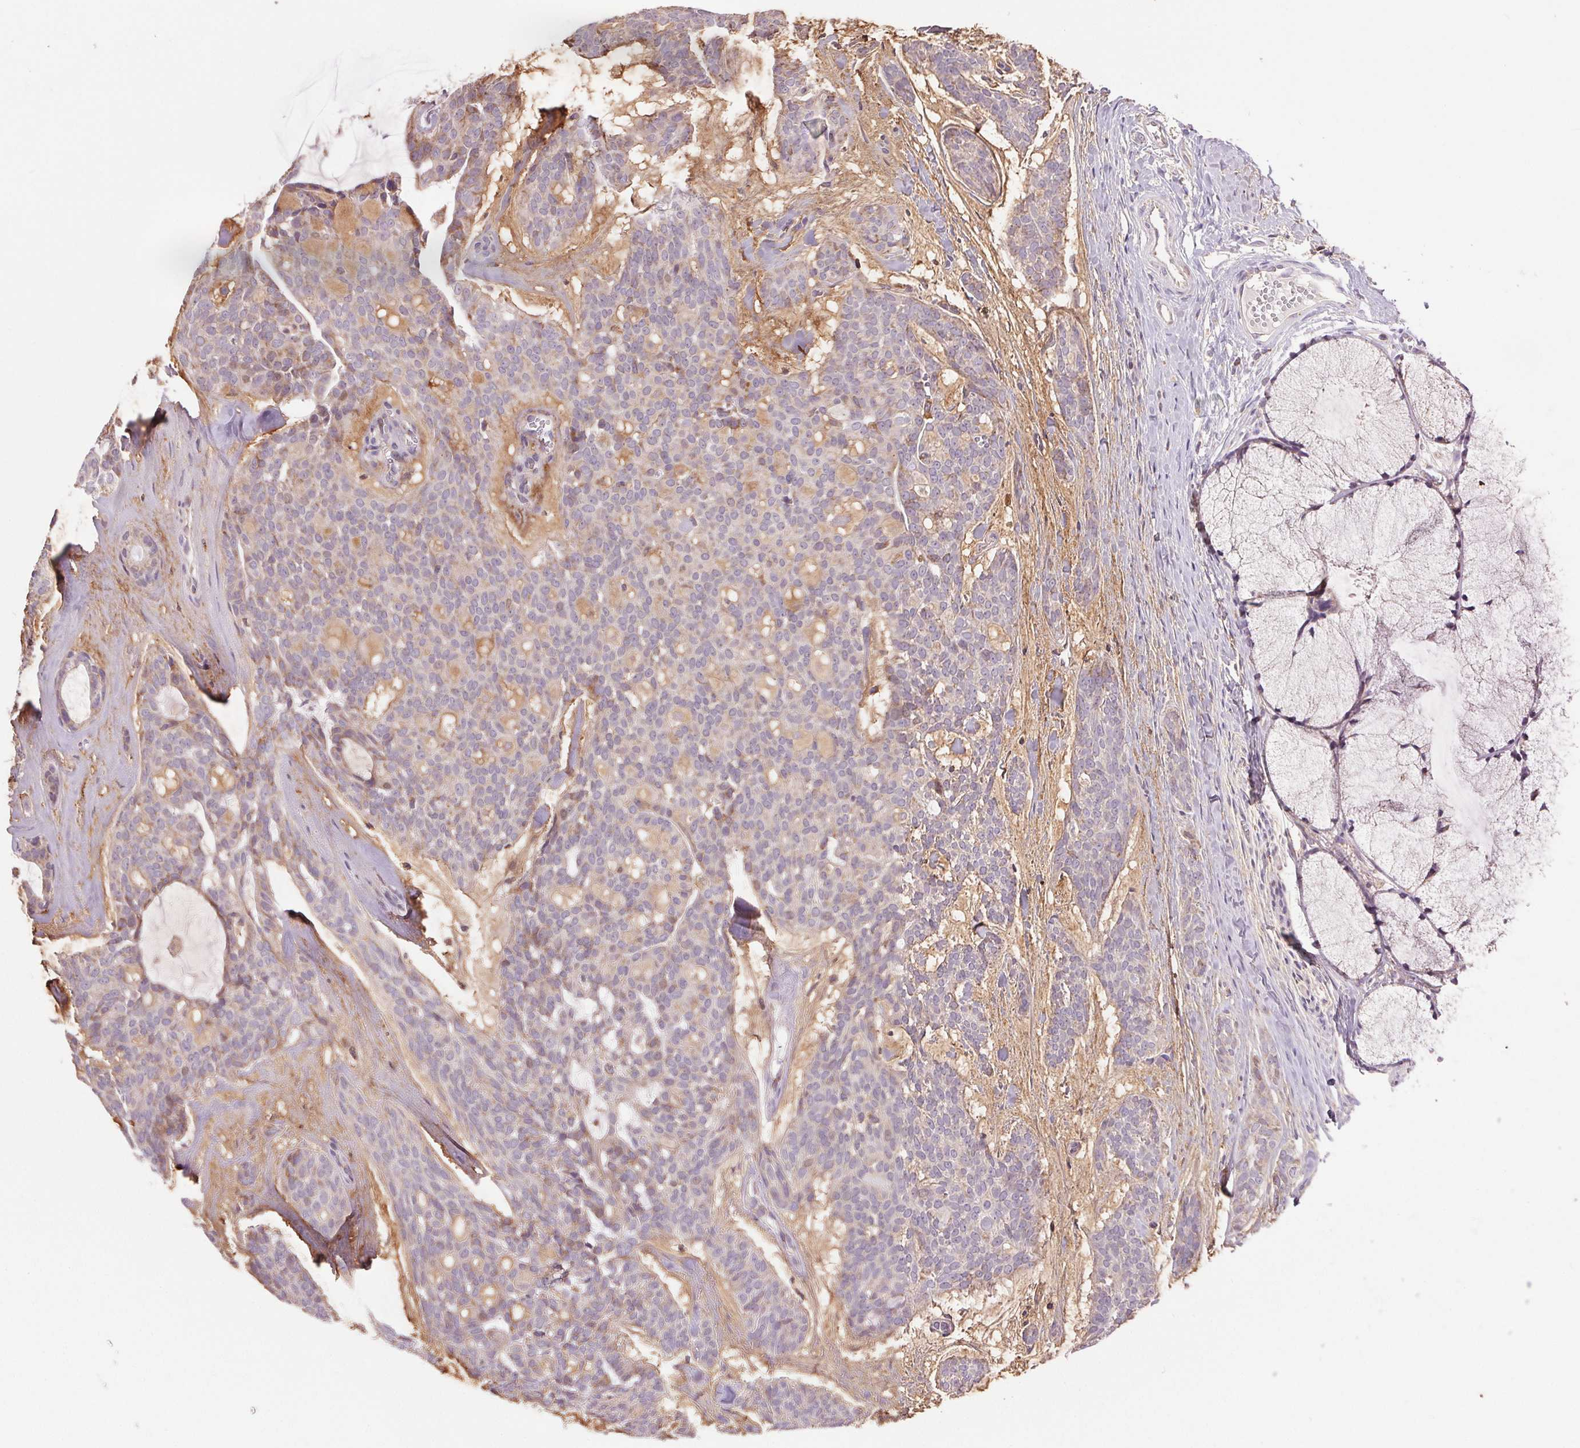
{"staining": {"intensity": "negative", "quantity": "none", "location": "none"}, "tissue": "head and neck cancer", "cell_type": "Tumor cells", "image_type": "cancer", "snomed": [{"axis": "morphology", "description": "Adenocarcinoma, NOS"}, {"axis": "topography", "description": "Head-Neck"}], "caption": "An image of human head and neck adenocarcinoma is negative for staining in tumor cells.", "gene": "DGUOK", "patient": {"sex": "male", "age": 66}}